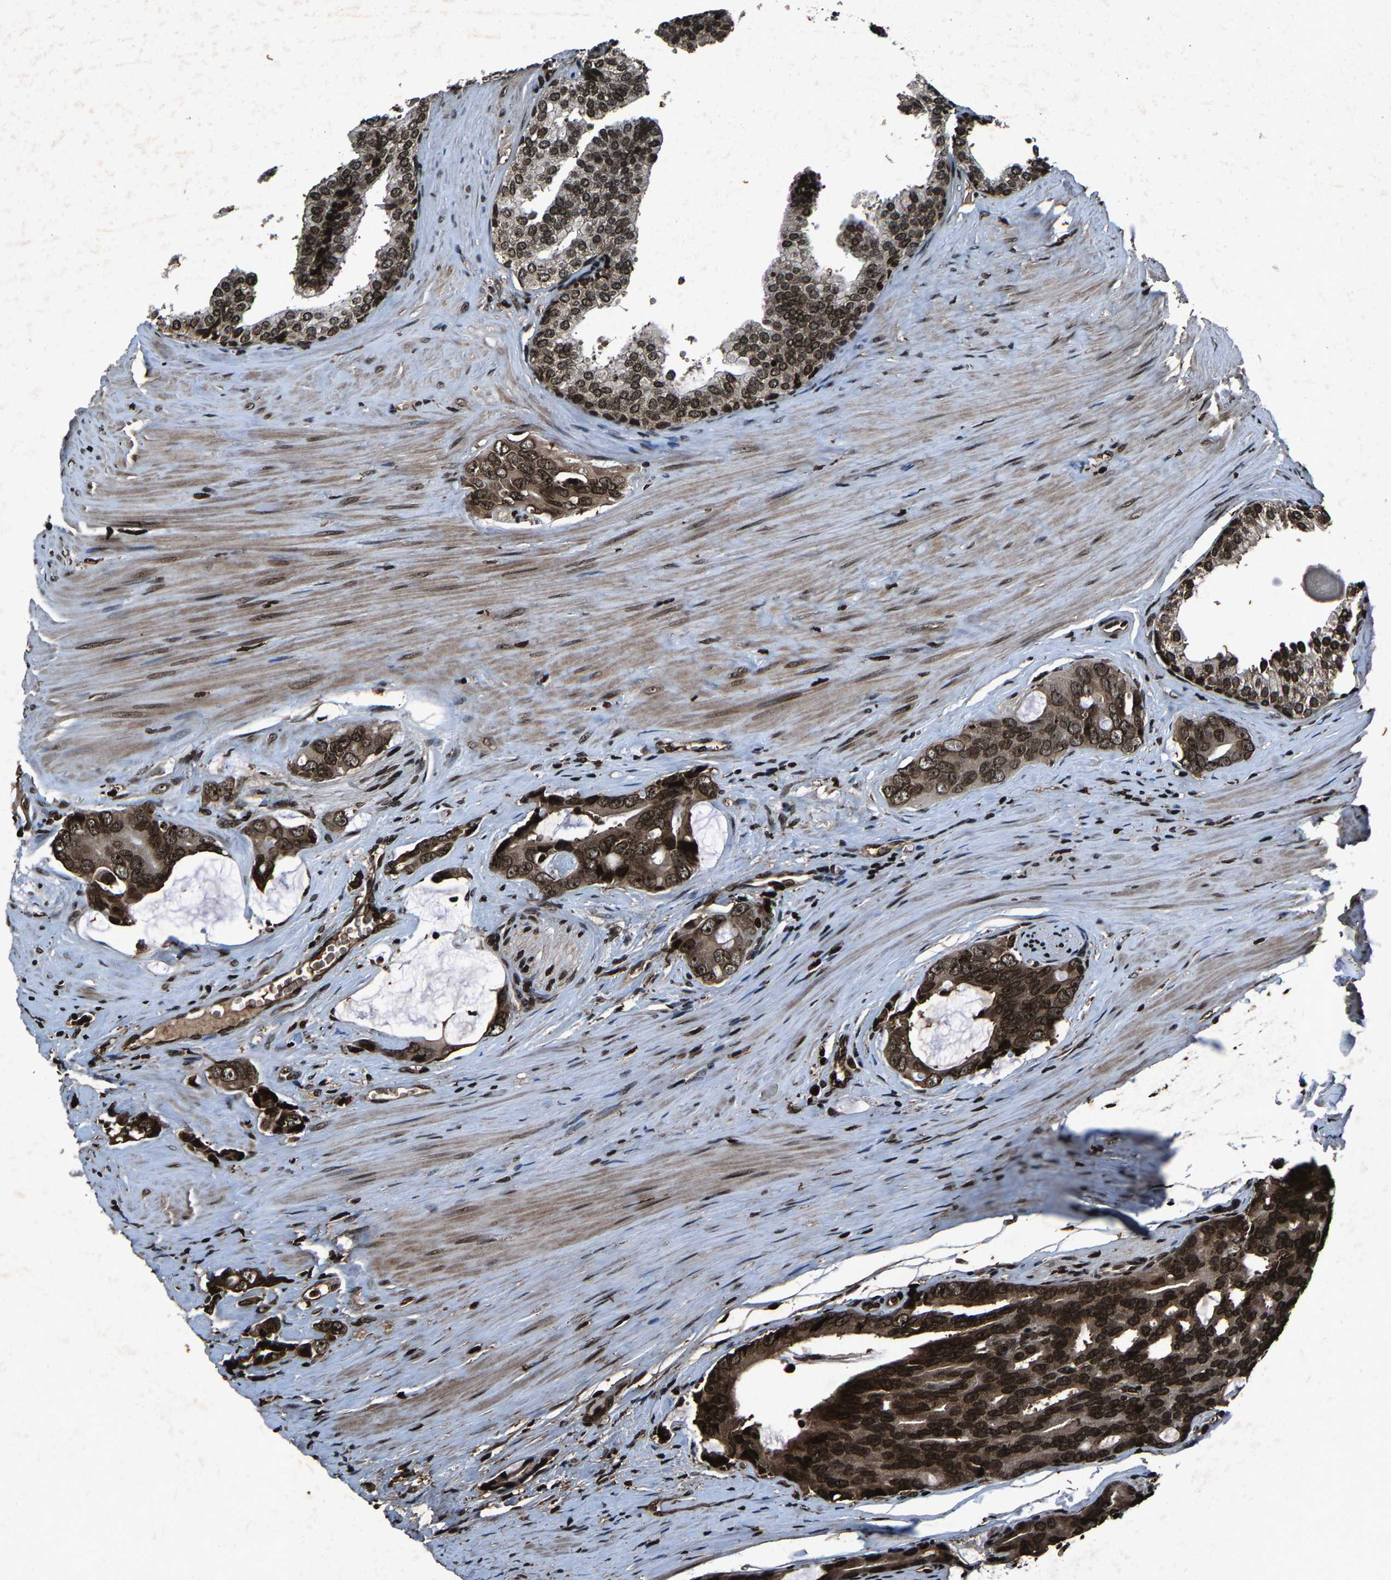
{"staining": {"intensity": "strong", "quantity": ">75%", "location": "cytoplasmic/membranous,nuclear"}, "tissue": "prostate cancer", "cell_type": "Tumor cells", "image_type": "cancer", "snomed": [{"axis": "morphology", "description": "Adenocarcinoma, Medium grade"}, {"axis": "topography", "description": "Prostate"}], "caption": "Immunohistochemistry (IHC) histopathology image of neoplastic tissue: prostate adenocarcinoma (medium-grade) stained using immunohistochemistry displays high levels of strong protein expression localized specifically in the cytoplasmic/membranous and nuclear of tumor cells, appearing as a cytoplasmic/membranous and nuclear brown color.", "gene": "H4C1", "patient": {"sex": "male", "age": 53}}